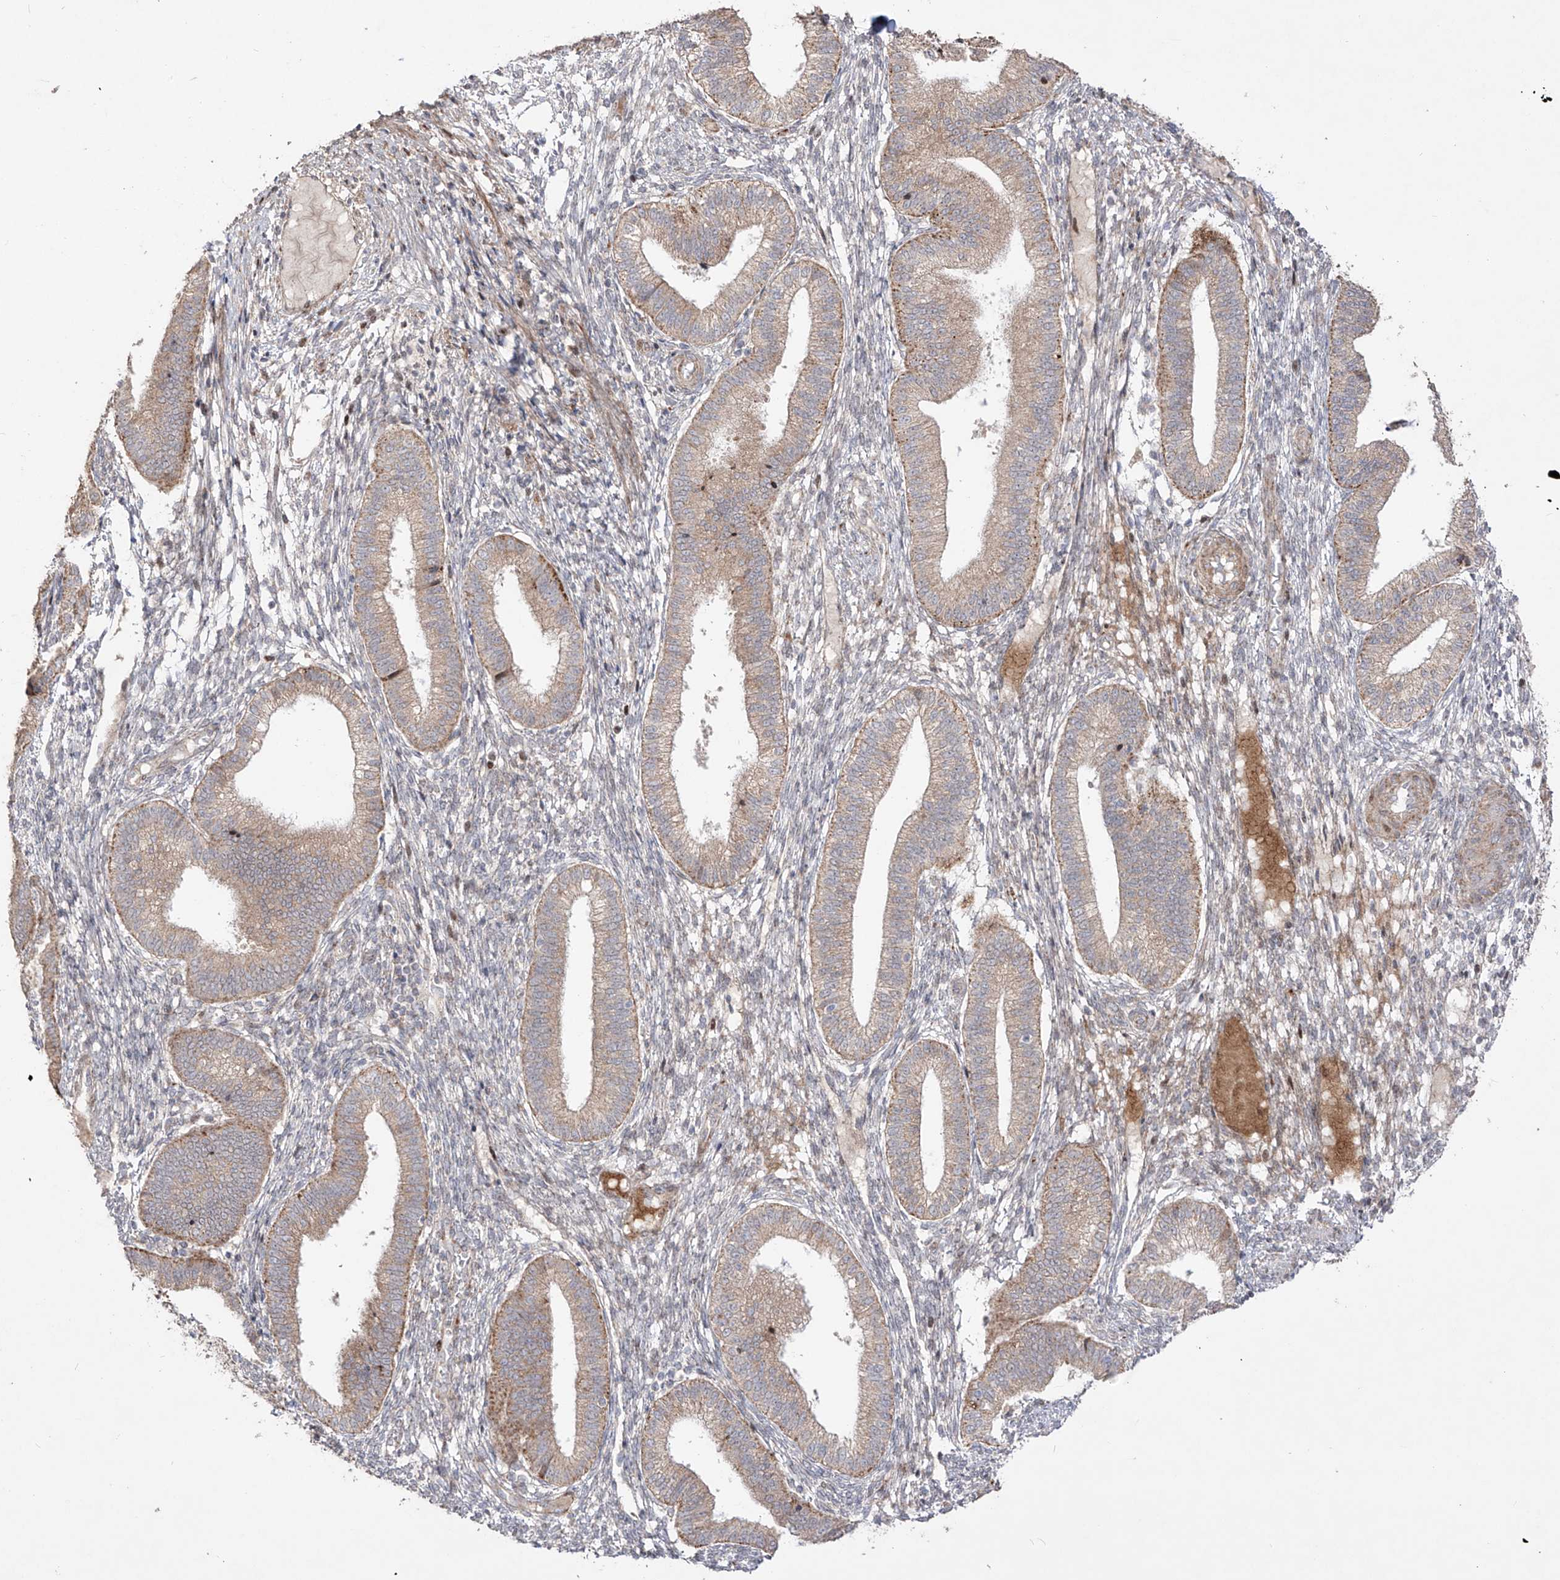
{"staining": {"intensity": "negative", "quantity": "none", "location": "none"}, "tissue": "endometrium", "cell_type": "Cells in endometrial stroma", "image_type": "normal", "snomed": [{"axis": "morphology", "description": "Normal tissue, NOS"}, {"axis": "topography", "description": "Endometrium"}], "caption": "An immunohistochemistry (IHC) histopathology image of unremarkable endometrium is shown. There is no staining in cells in endometrial stroma of endometrium.", "gene": "YKT6", "patient": {"sex": "female", "age": 39}}